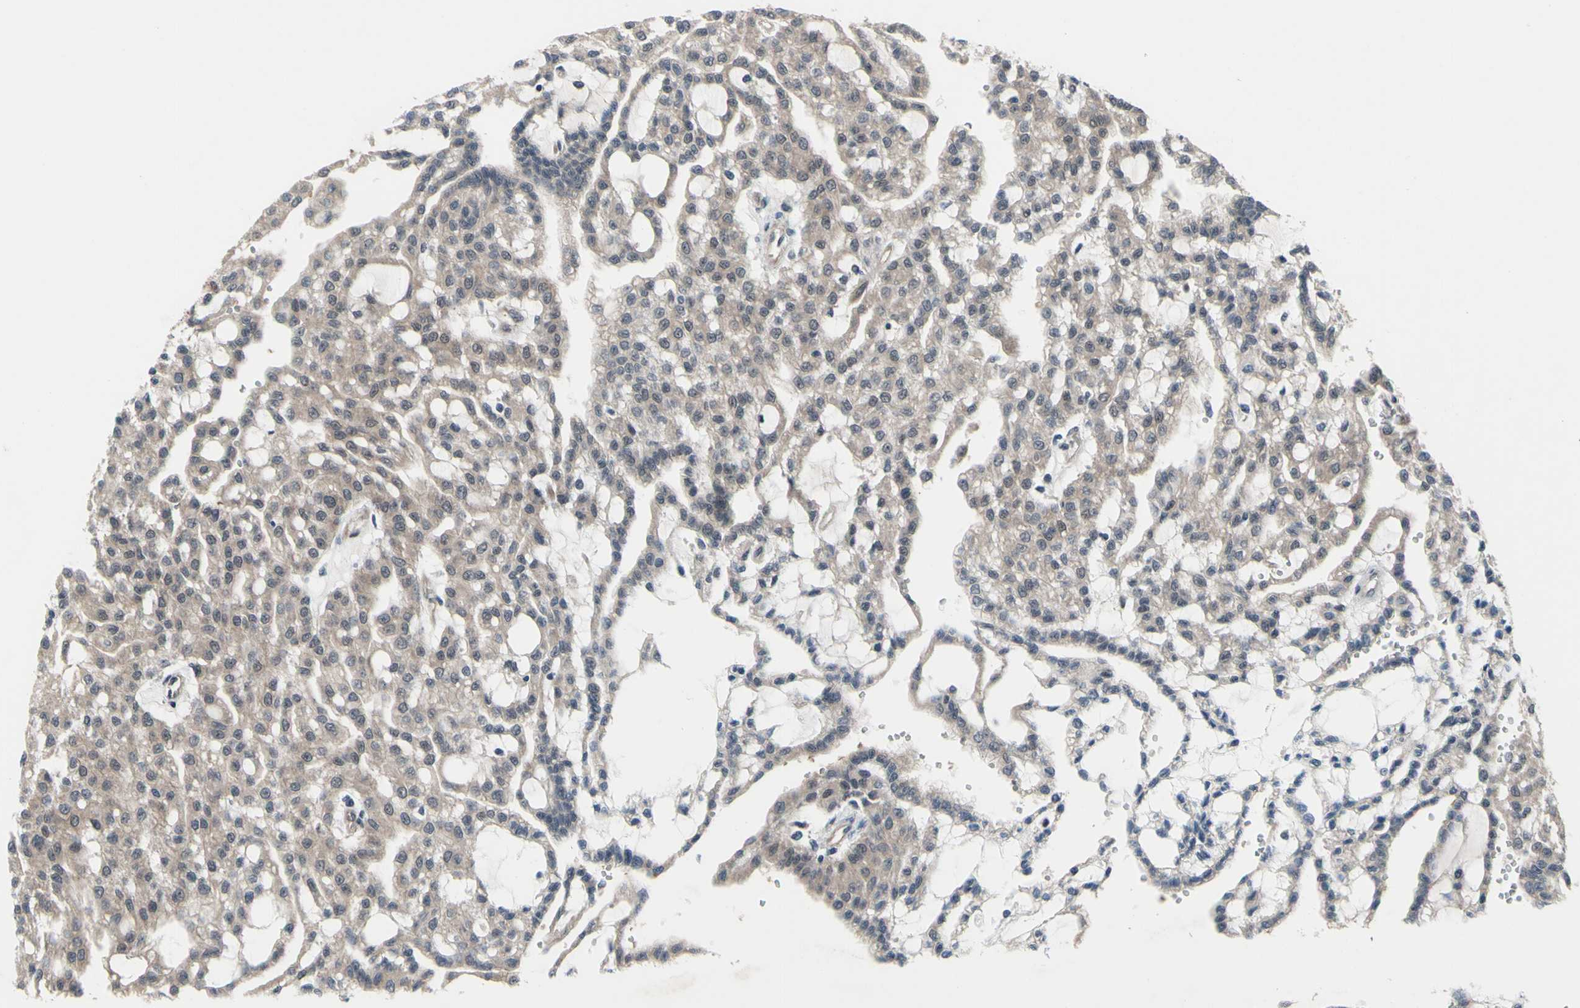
{"staining": {"intensity": "weak", "quantity": ">75%", "location": "cytoplasmic/membranous"}, "tissue": "renal cancer", "cell_type": "Tumor cells", "image_type": "cancer", "snomed": [{"axis": "morphology", "description": "Adenocarcinoma, NOS"}, {"axis": "topography", "description": "Kidney"}], "caption": "The micrograph exhibits staining of renal adenocarcinoma, revealing weak cytoplasmic/membranous protein staining (brown color) within tumor cells.", "gene": "TRDMT1", "patient": {"sex": "male", "age": 63}}